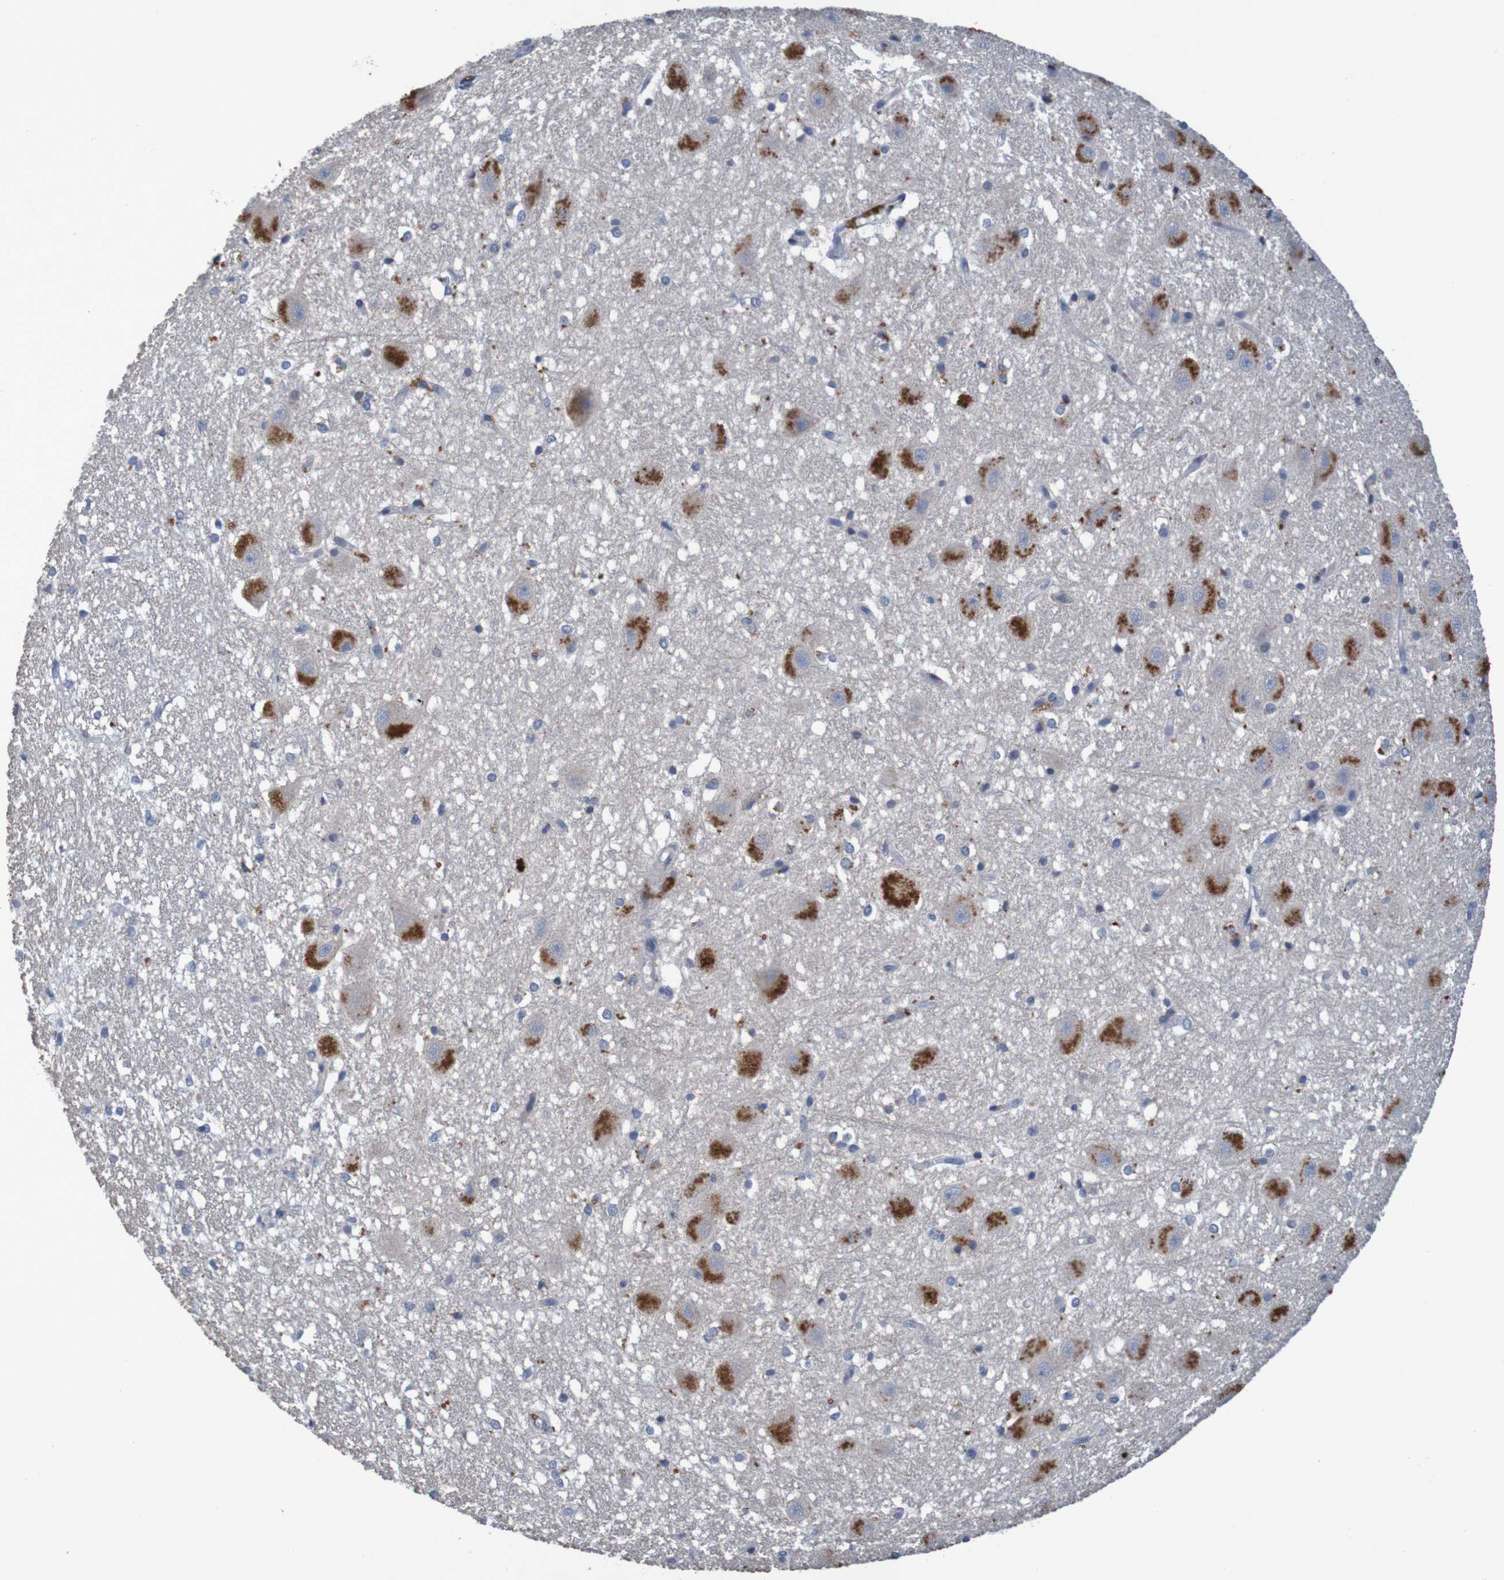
{"staining": {"intensity": "weak", "quantity": "<25%", "location": "cytoplasmic/membranous"}, "tissue": "hippocampus", "cell_type": "Glial cells", "image_type": "normal", "snomed": [{"axis": "morphology", "description": "Normal tissue, NOS"}, {"axis": "topography", "description": "Hippocampus"}], "caption": "Immunohistochemistry of normal human hippocampus shows no staining in glial cells. Nuclei are stained in blue.", "gene": "LTA", "patient": {"sex": "female", "age": 19}}